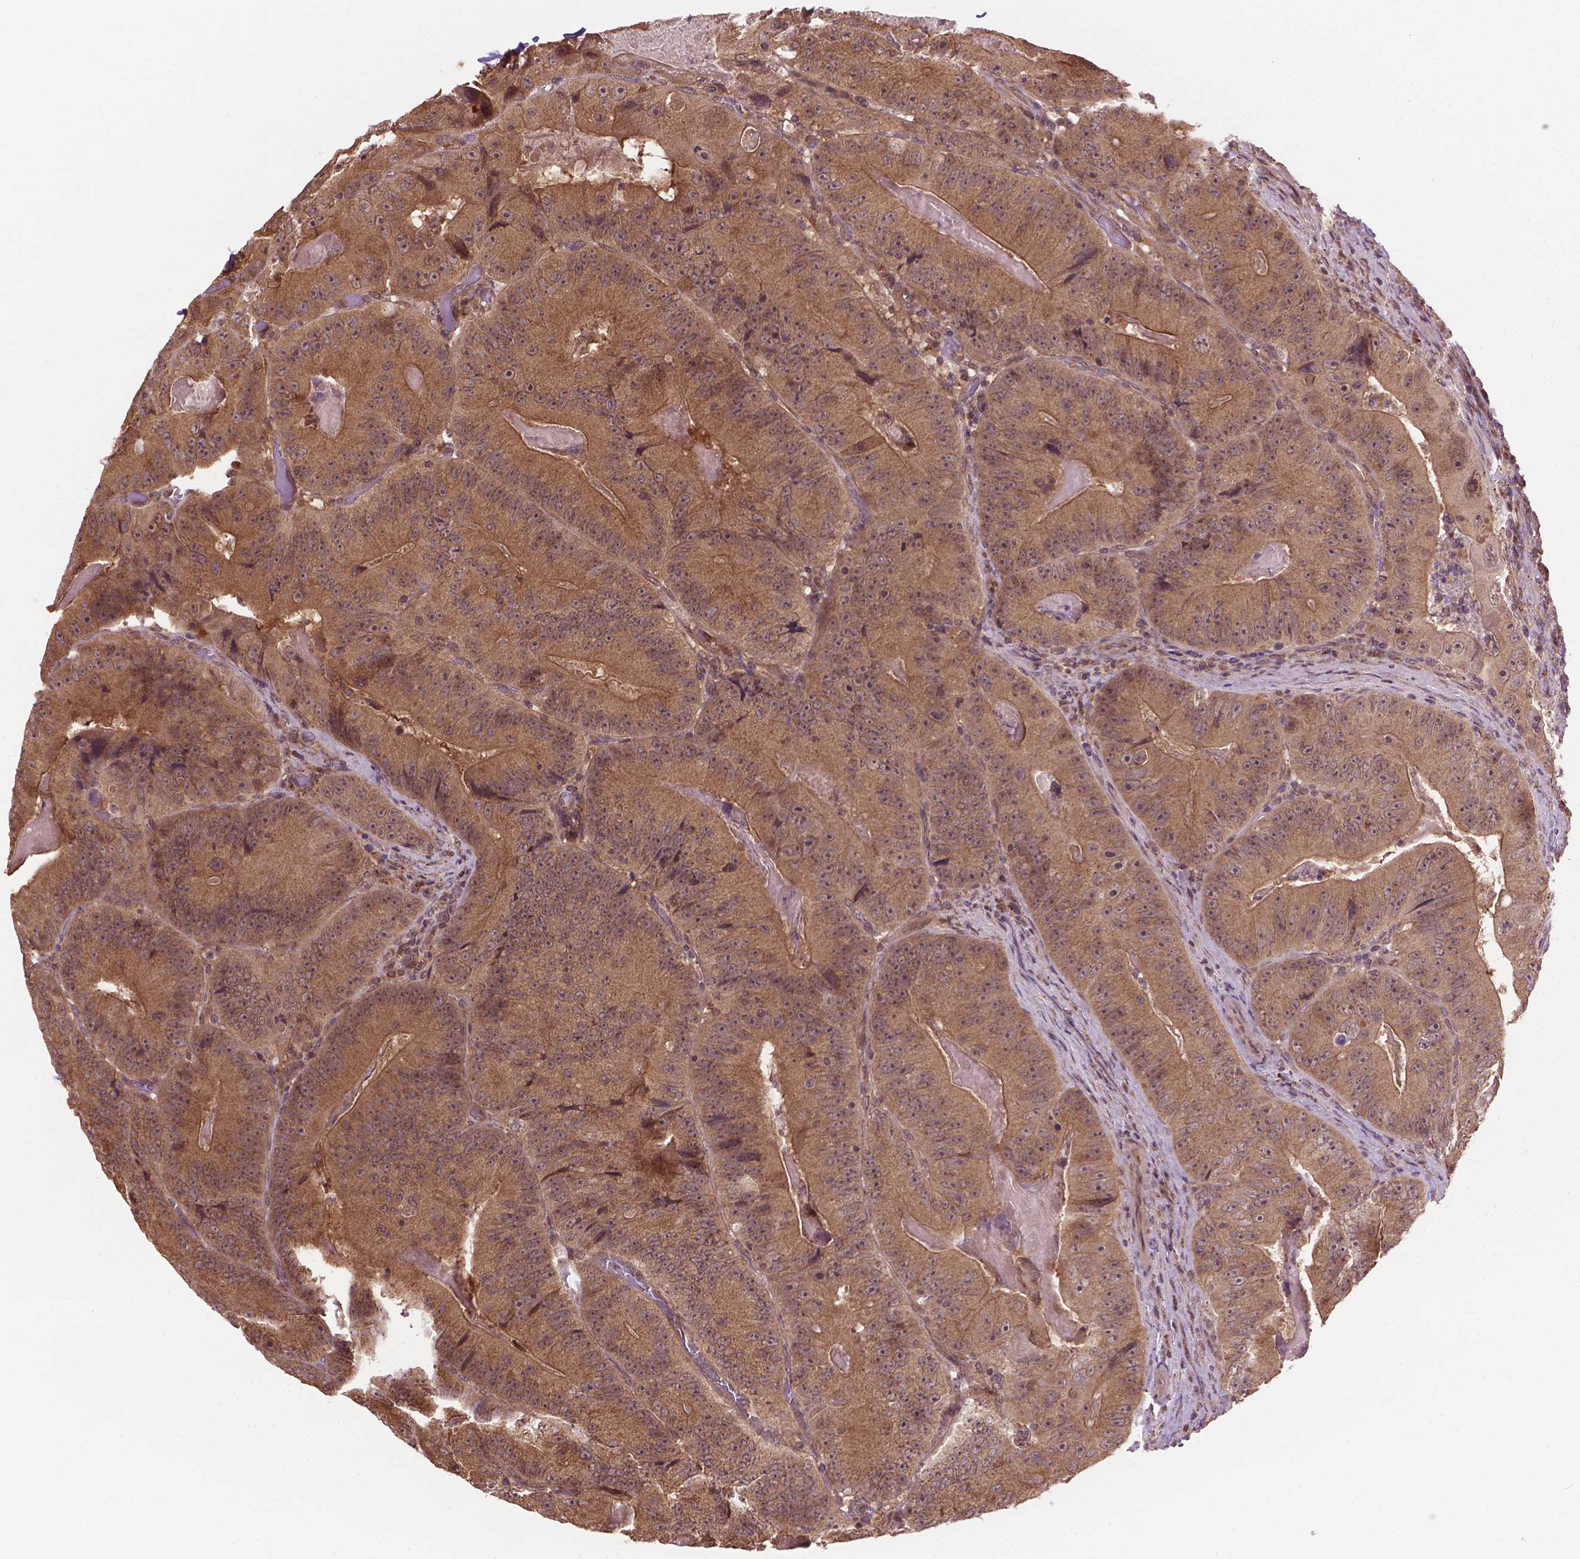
{"staining": {"intensity": "moderate", "quantity": ">75%", "location": "cytoplasmic/membranous"}, "tissue": "colorectal cancer", "cell_type": "Tumor cells", "image_type": "cancer", "snomed": [{"axis": "morphology", "description": "Adenocarcinoma, NOS"}, {"axis": "topography", "description": "Colon"}], "caption": "Human colorectal cancer stained with a brown dye shows moderate cytoplasmic/membranous positive positivity in about >75% of tumor cells.", "gene": "PPP1CB", "patient": {"sex": "female", "age": 86}}